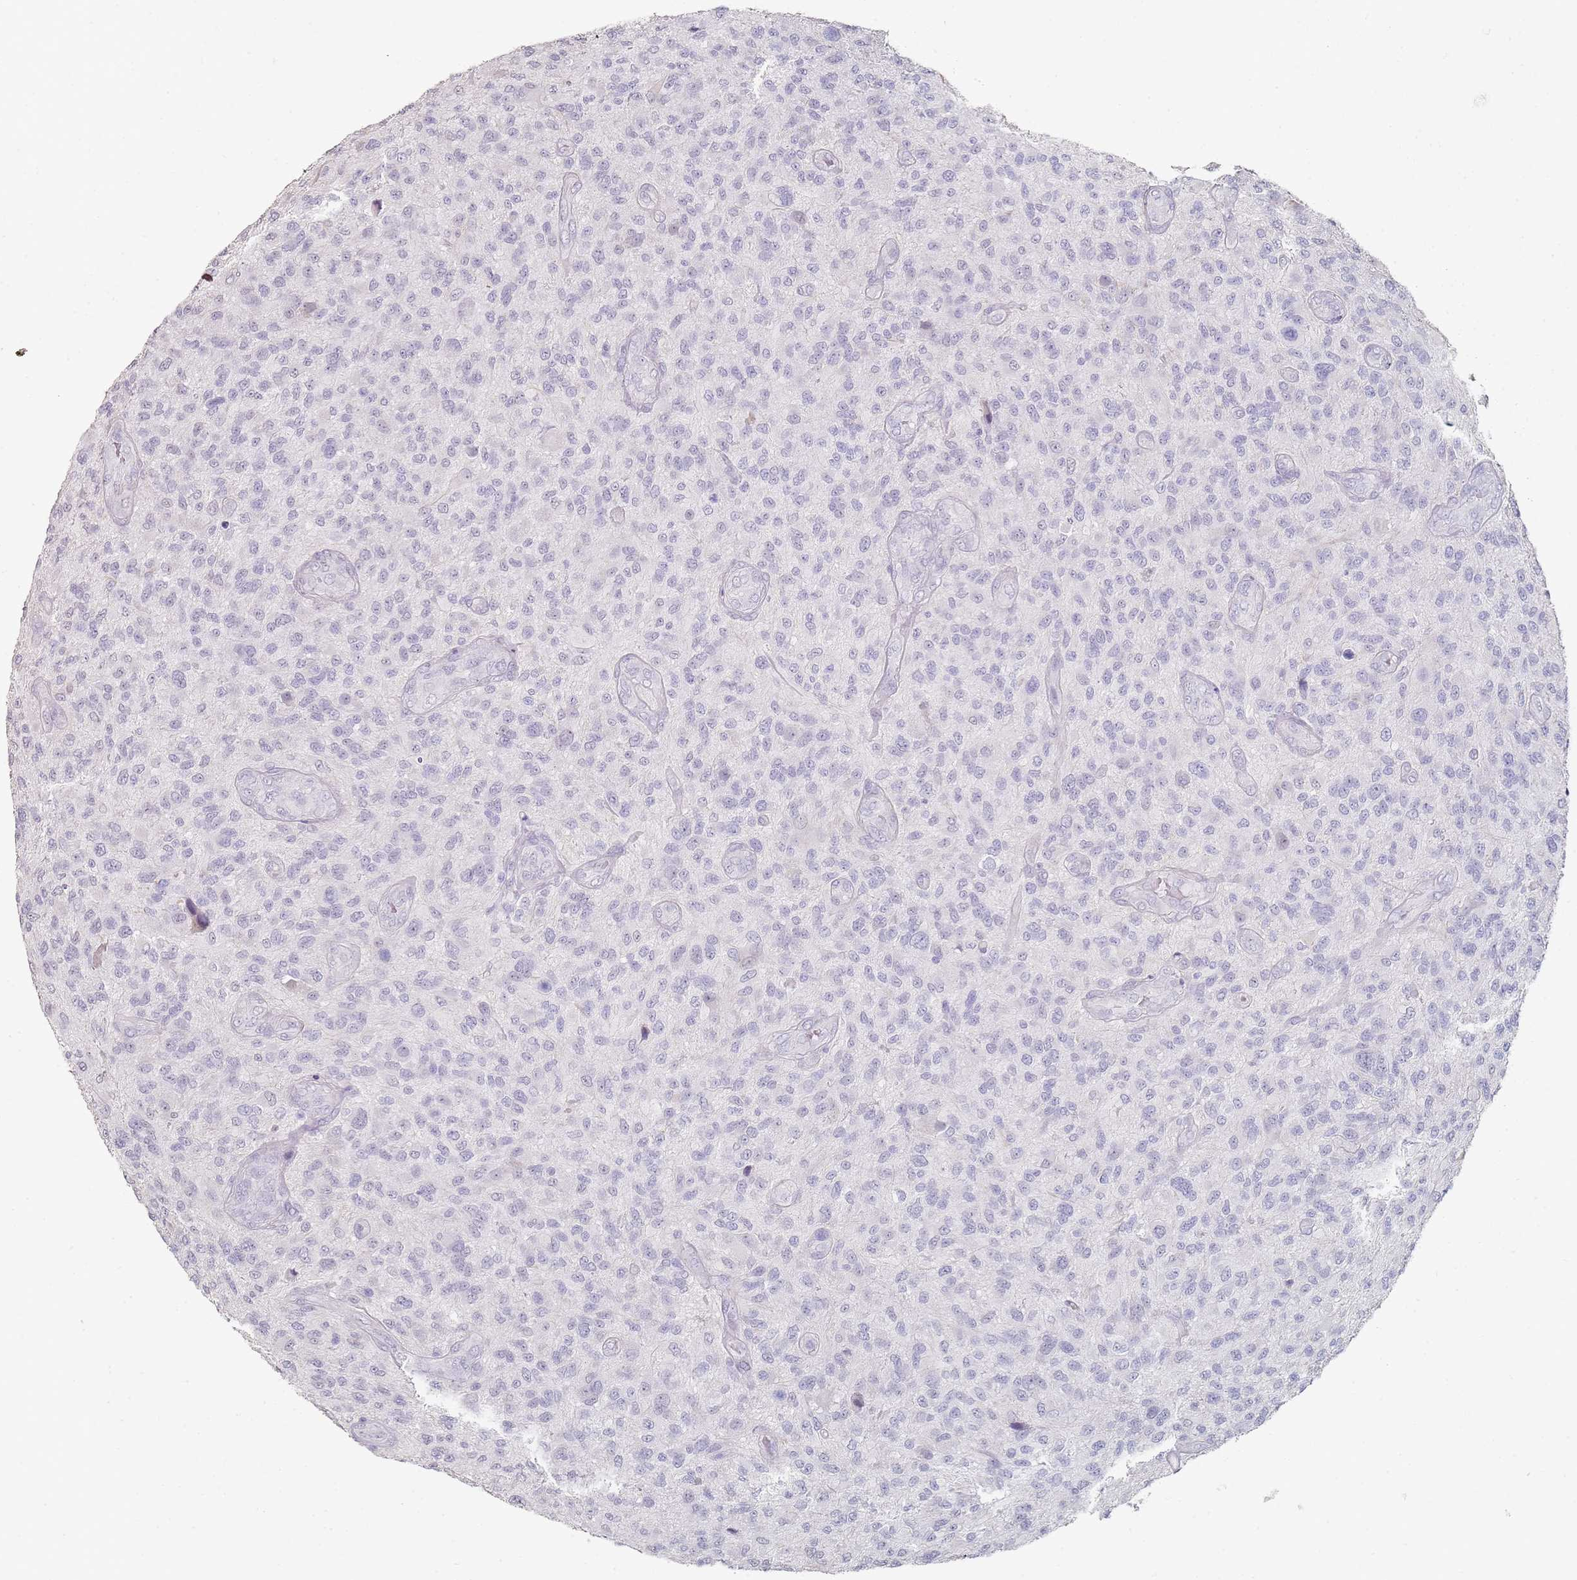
{"staining": {"intensity": "negative", "quantity": "none", "location": "none"}, "tissue": "glioma", "cell_type": "Tumor cells", "image_type": "cancer", "snomed": [{"axis": "morphology", "description": "Glioma, malignant, High grade"}, {"axis": "topography", "description": "Brain"}], "caption": "Immunohistochemistry photomicrograph of malignant high-grade glioma stained for a protein (brown), which reveals no staining in tumor cells. Nuclei are stained in blue.", "gene": "DNAH11", "patient": {"sex": "male", "age": 47}}